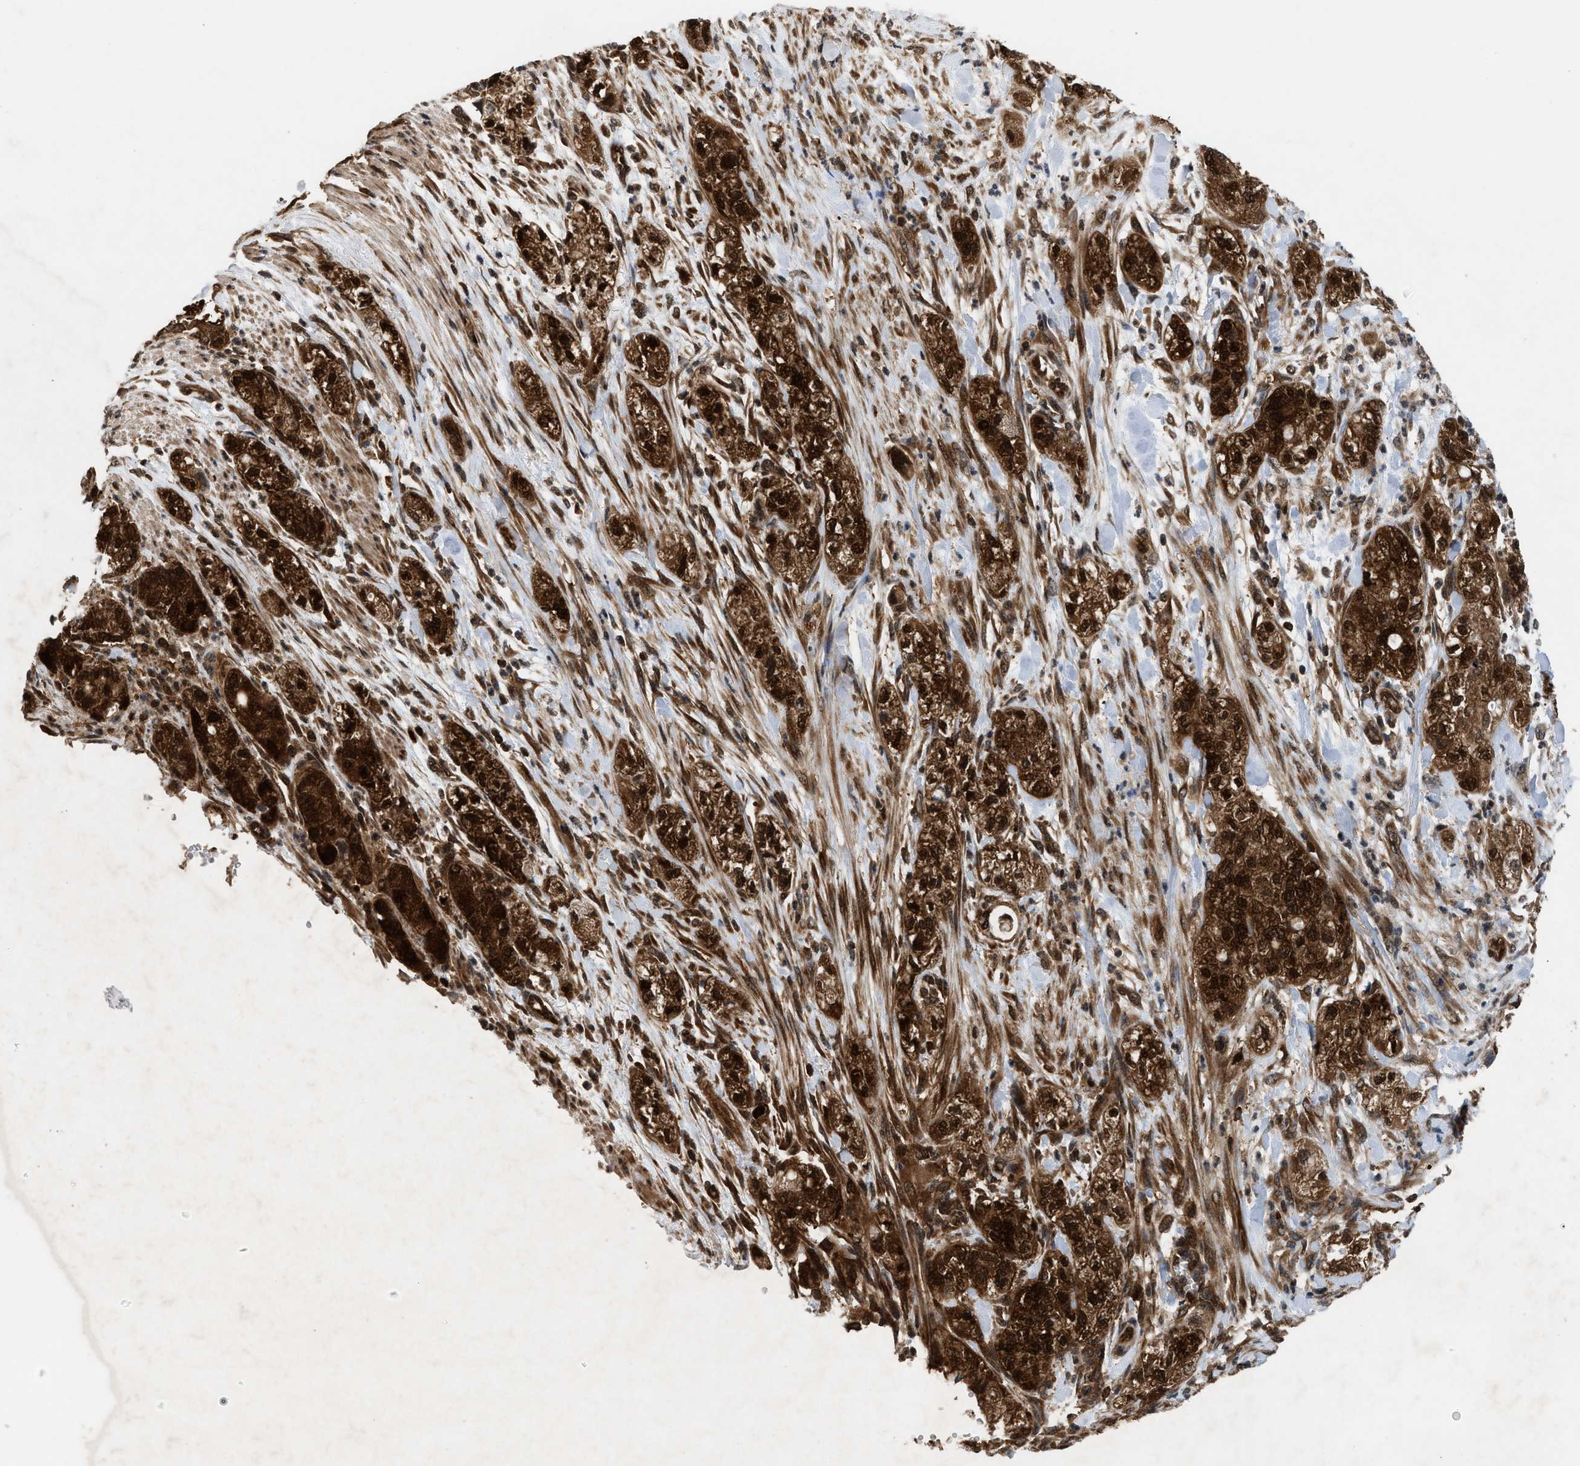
{"staining": {"intensity": "strong", "quantity": ">75%", "location": "cytoplasmic/membranous,nuclear"}, "tissue": "pancreatic cancer", "cell_type": "Tumor cells", "image_type": "cancer", "snomed": [{"axis": "morphology", "description": "Adenocarcinoma, NOS"}, {"axis": "topography", "description": "Pancreas"}], "caption": "Approximately >75% of tumor cells in human pancreatic cancer (adenocarcinoma) show strong cytoplasmic/membranous and nuclear protein staining as visualized by brown immunohistochemical staining.", "gene": "OXSR1", "patient": {"sex": "female", "age": 78}}